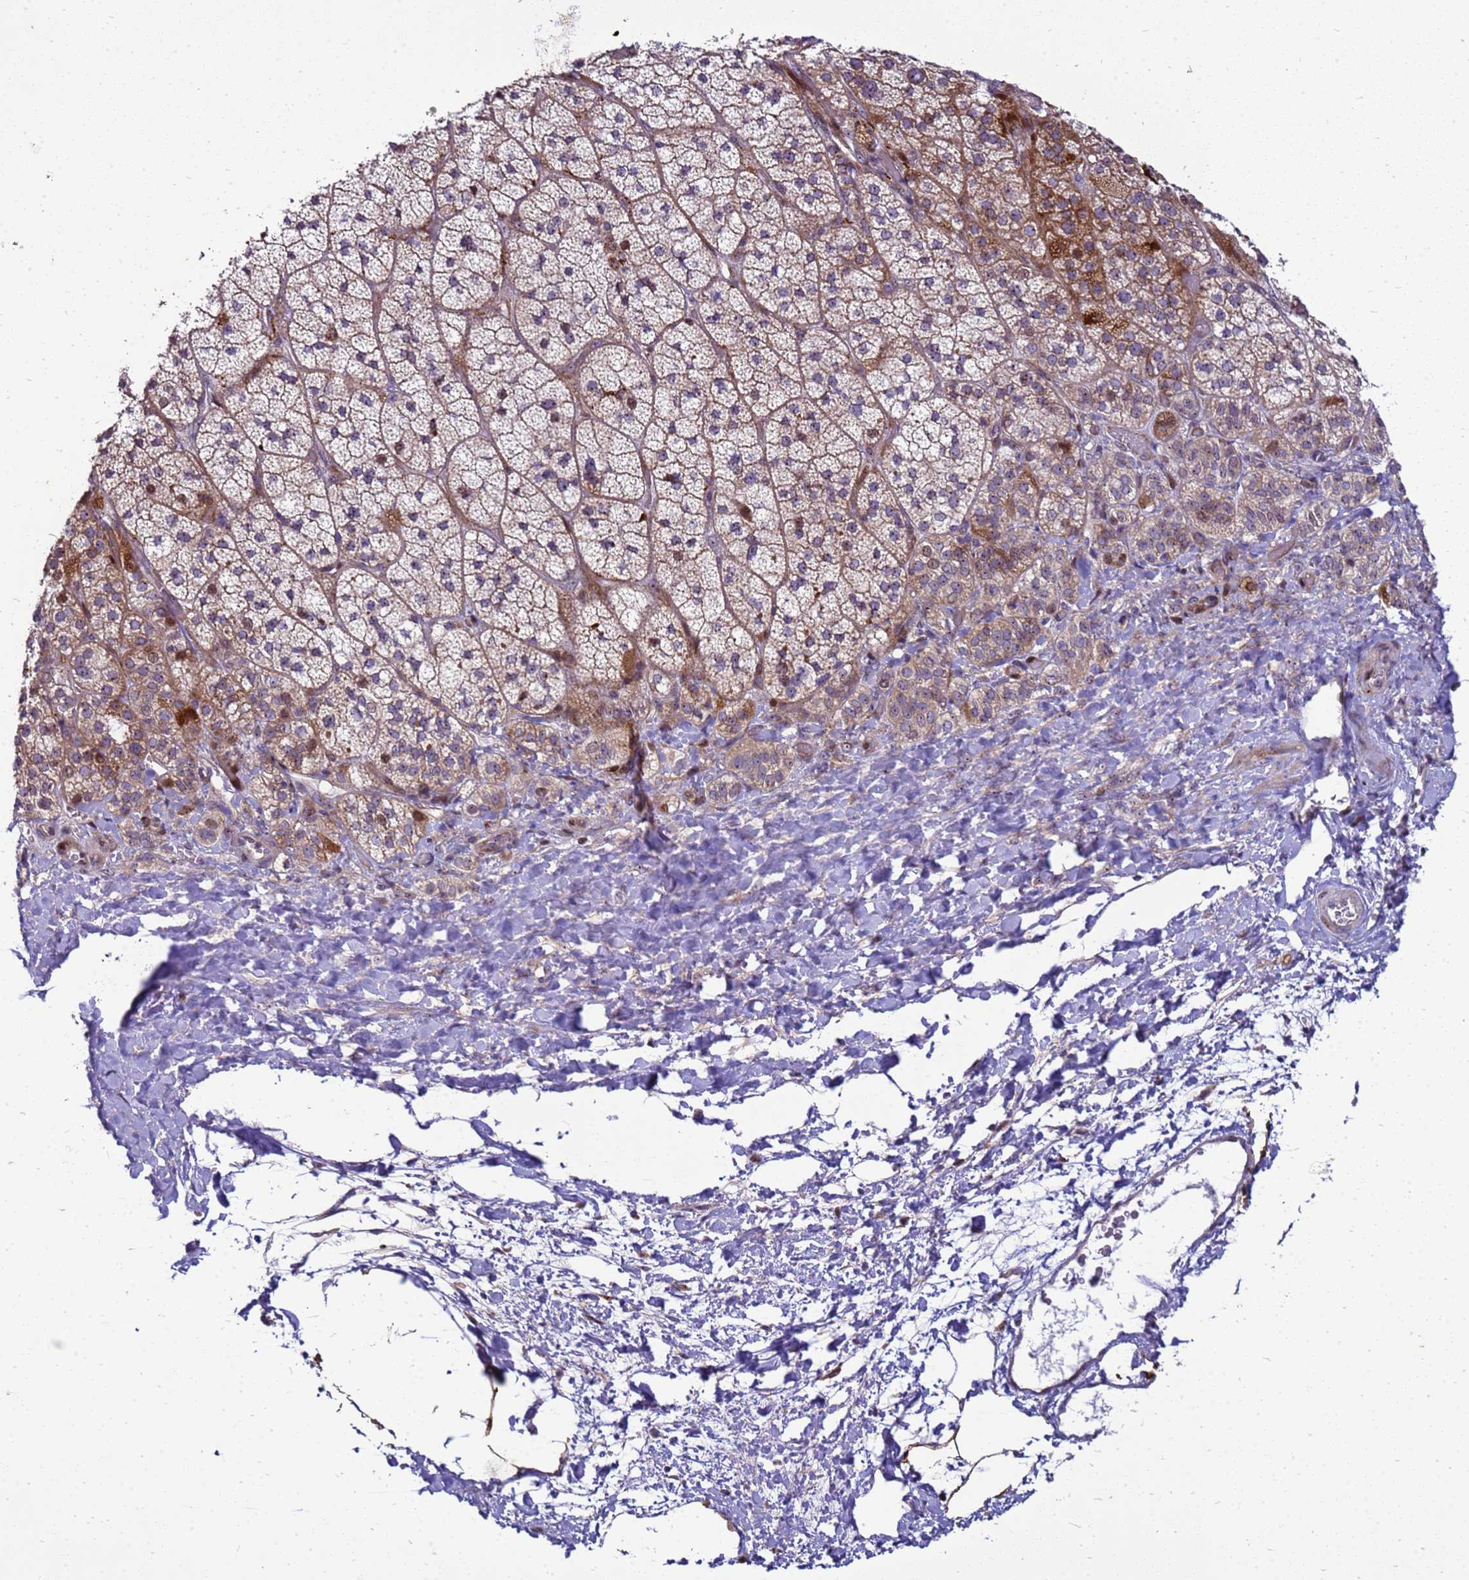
{"staining": {"intensity": "strong", "quantity": "25%-75%", "location": "cytoplasmic/membranous"}, "tissue": "adrenal gland", "cell_type": "Glandular cells", "image_type": "normal", "snomed": [{"axis": "morphology", "description": "Normal tissue, NOS"}, {"axis": "topography", "description": "Adrenal gland"}], "caption": "This photomicrograph demonstrates immunohistochemistry (IHC) staining of normal human adrenal gland, with high strong cytoplasmic/membranous expression in about 25%-75% of glandular cells.", "gene": "RSPO1", "patient": {"sex": "male", "age": 57}}